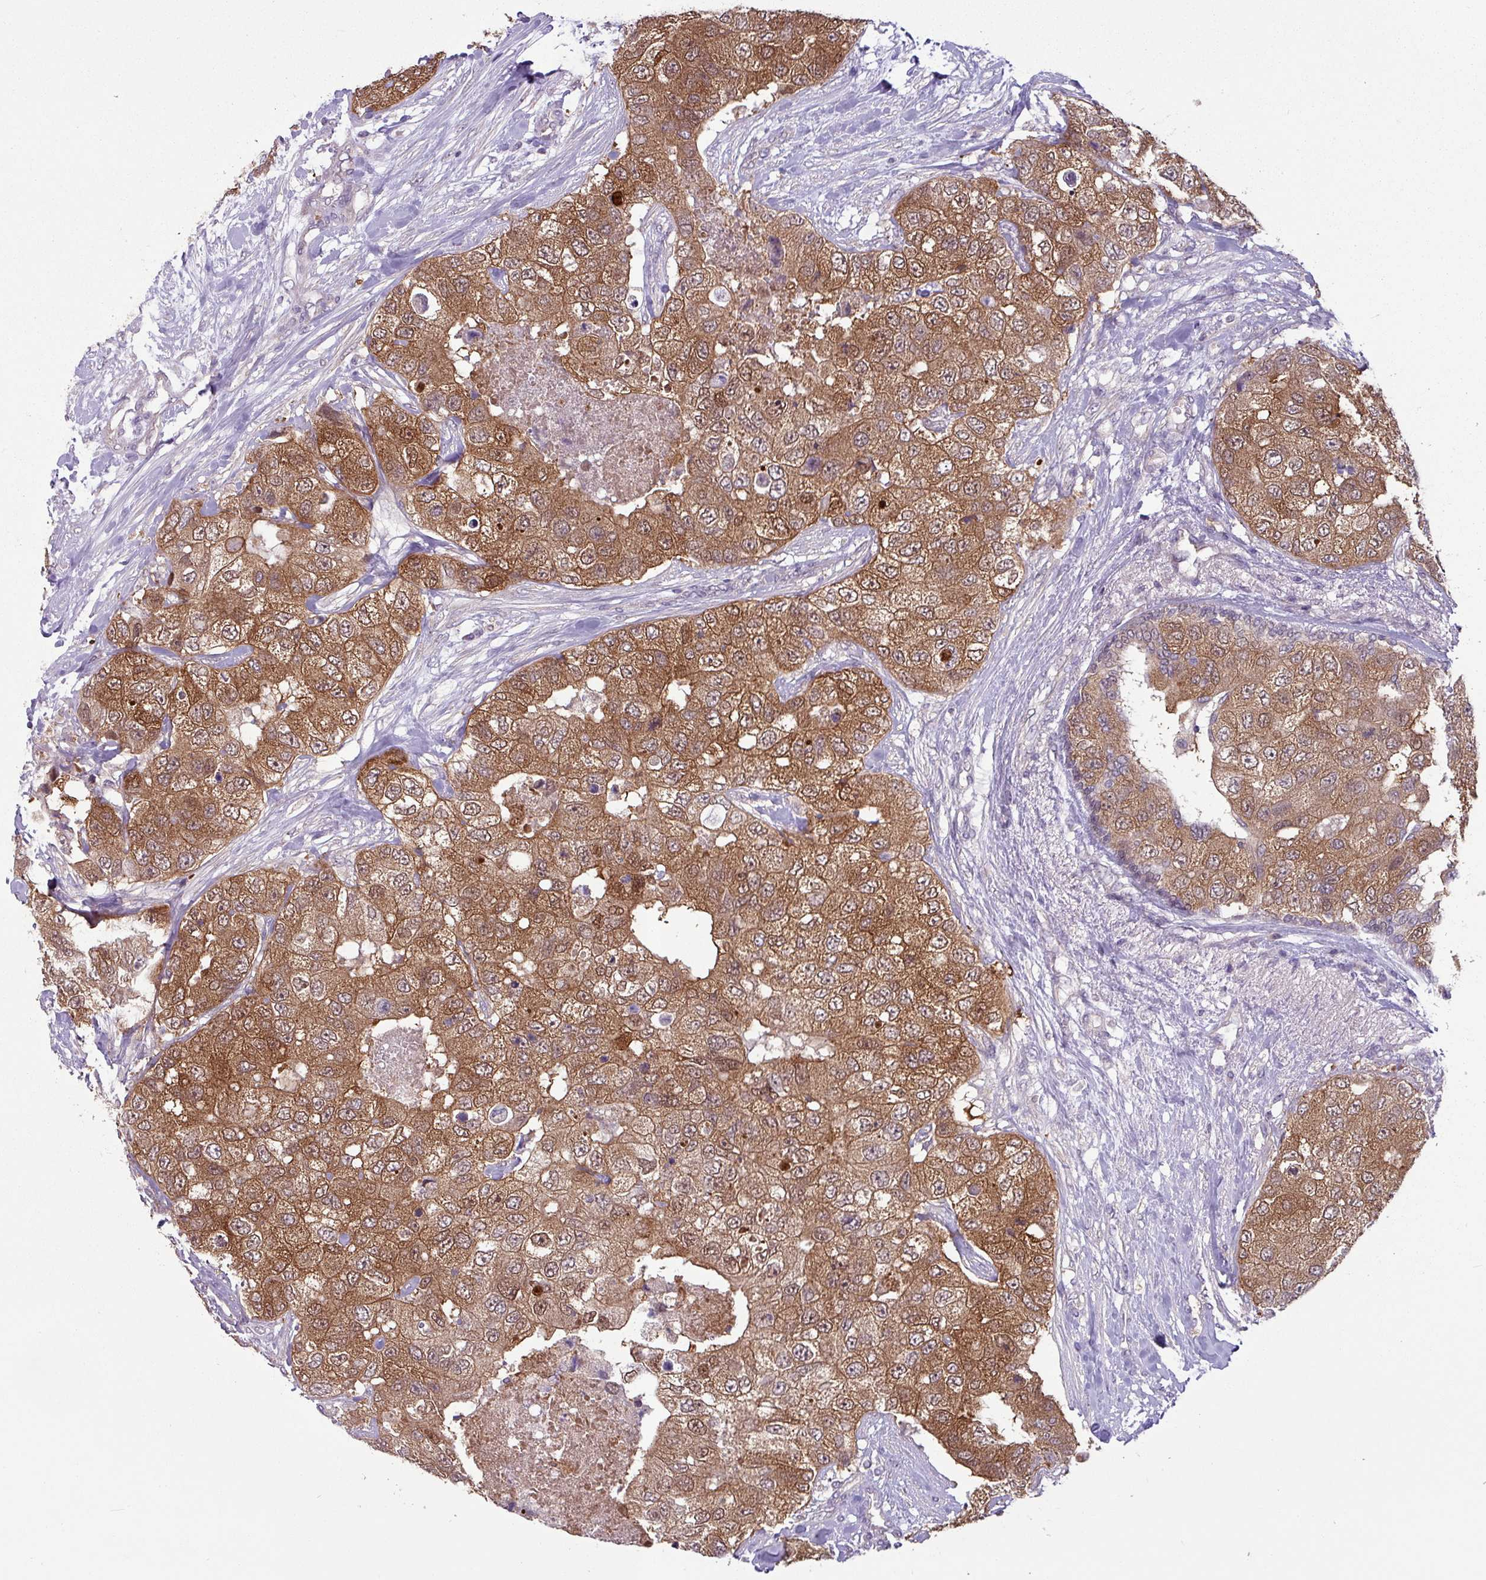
{"staining": {"intensity": "moderate", "quantity": ">75%", "location": "cytoplasmic/membranous"}, "tissue": "breast cancer", "cell_type": "Tumor cells", "image_type": "cancer", "snomed": [{"axis": "morphology", "description": "Duct carcinoma"}, {"axis": "topography", "description": "Breast"}], "caption": "Tumor cells reveal medium levels of moderate cytoplasmic/membranous expression in about >75% of cells in infiltrating ductal carcinoma (breast).", "gene": "TTLL12", "patient": {"sex": "female", "age": 62}}